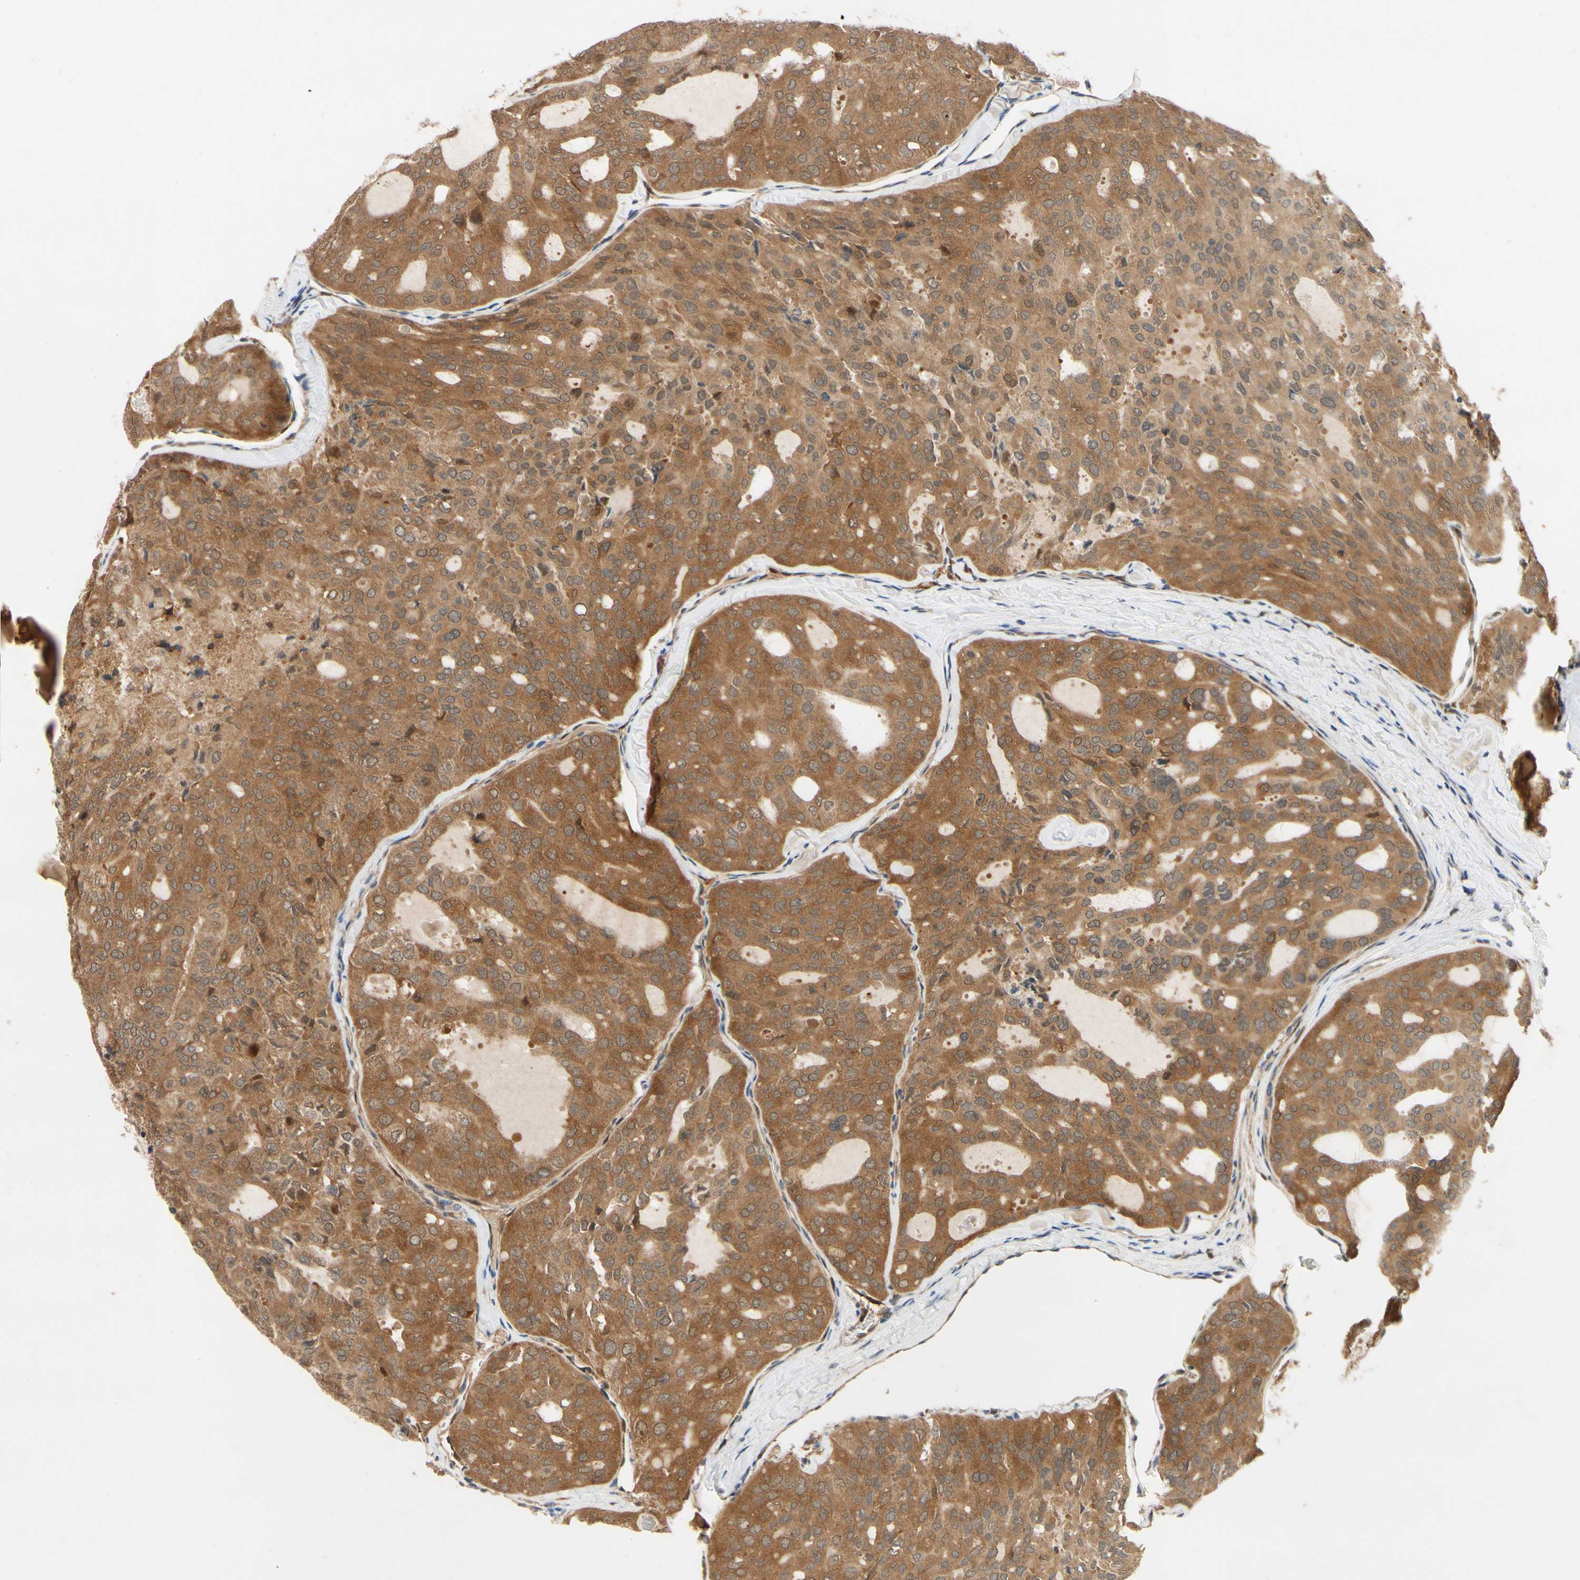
{"staining": {"intensity": "moderate", "quantity": ">75%", "location": "cytoplasmic/membranous"}, "tissue": "thyroid cancer", "cell_type": "Tumor cells", "image_type": "cancer", "snomed": [{"axis": "morphology", "description": "Follicular adenoma carcinoma, NOS"}, {"axis": "topography", "description": "Thyroid gland"}], "caption": "IHC of human thyroid follicular adenoma carcinoma displays medium levels of moderate cytoplasmic/membranous expression in about >75% of tumor cells.", "gene": "TDRP", "patient": {"sex": "male", "age": 75}}